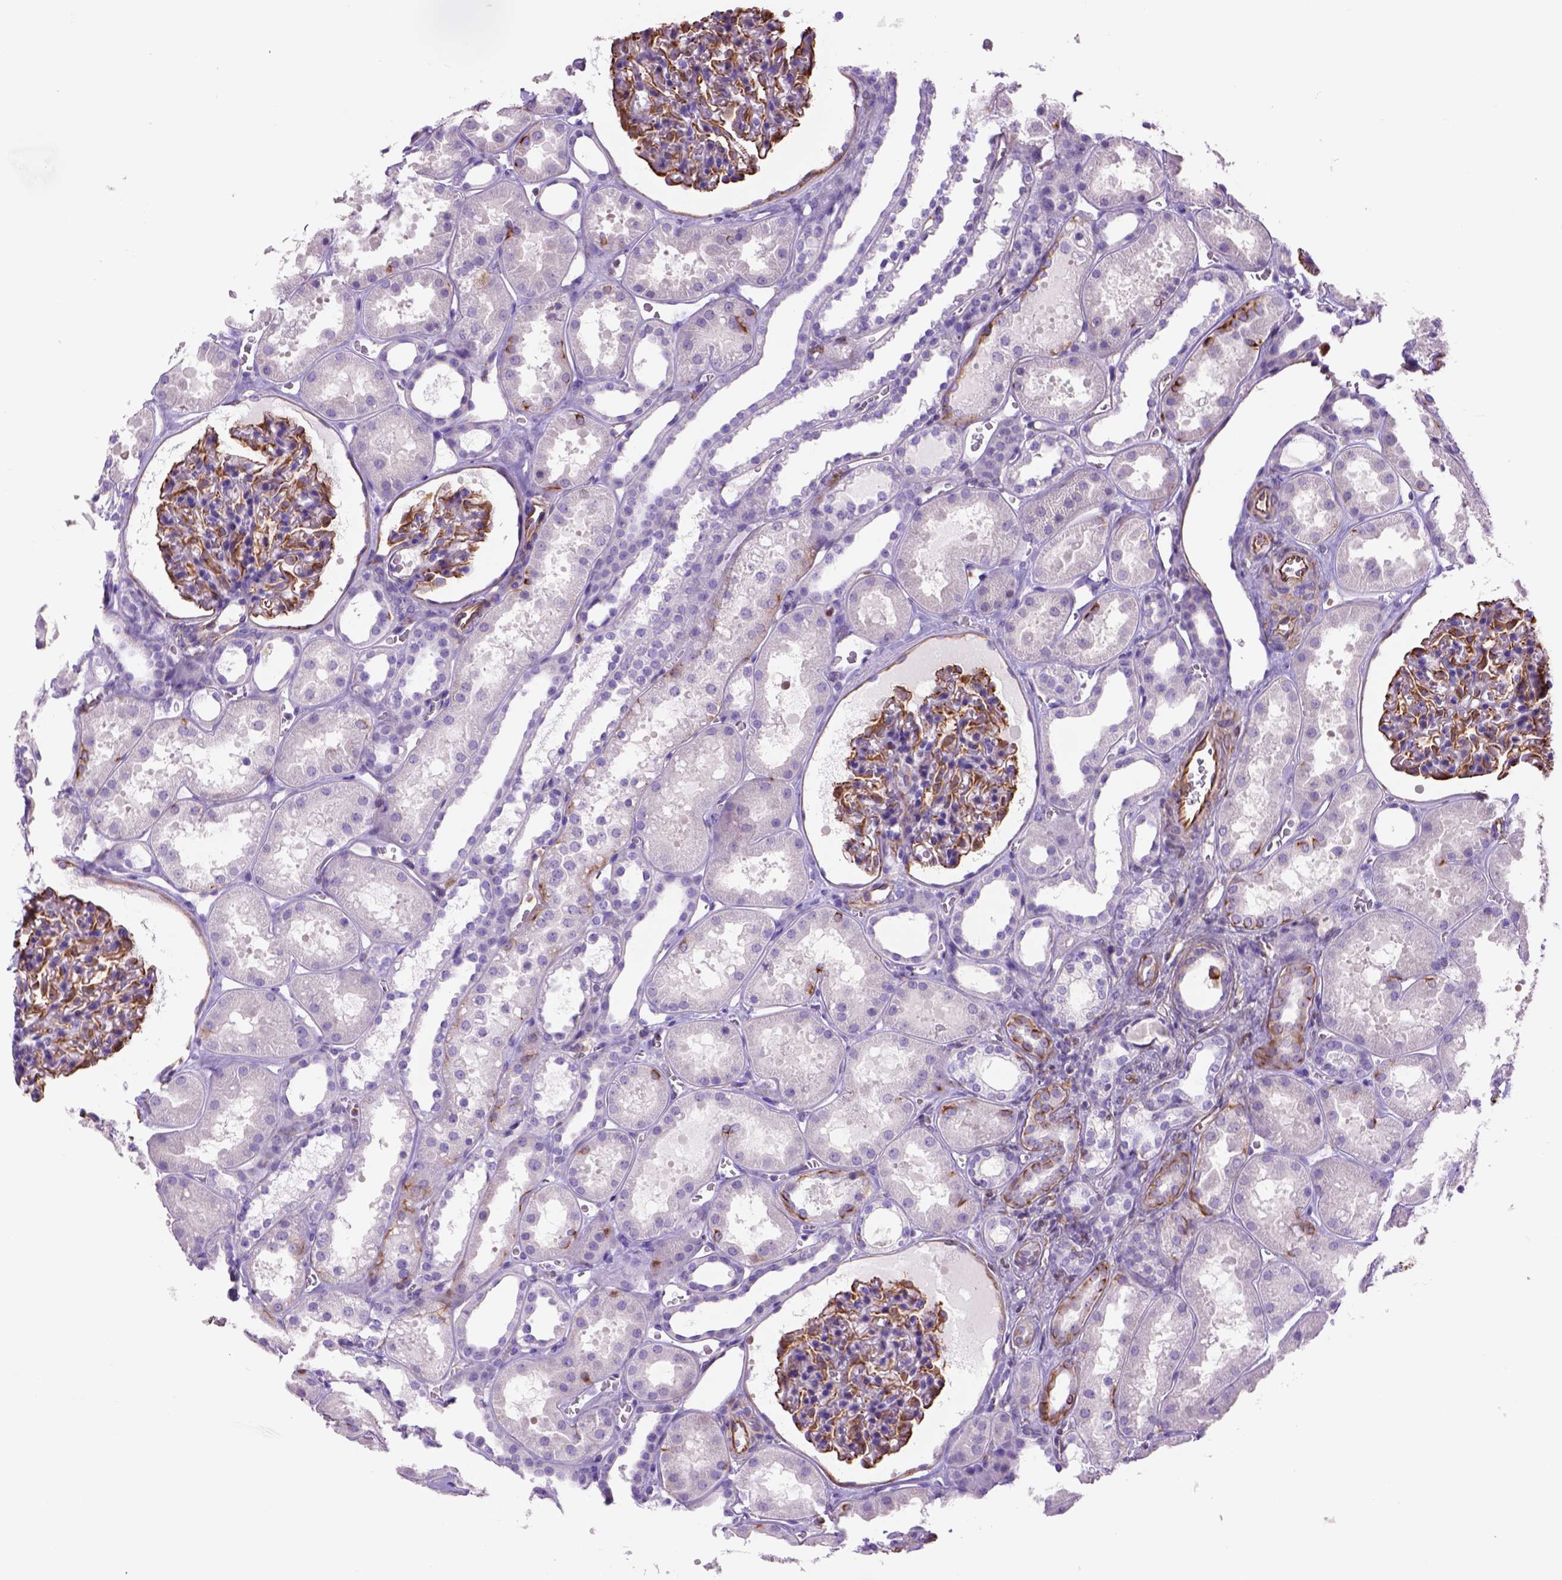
{"staining": {"intensity": "moderate", "quantity": ">75%", "location": "cytoplasmic/membranous"}, "tissue": "kidney", "cell_type": "Cells in glomeruli", "image_type": "normal", "snomed": [{"axis": "morphology", "description": "Normal tissue, NOS"}, {"axis": "topography", "description": "Kidney"}], "caption": "IHC of normal human kidney reveals medium levels of moderate cytoplasmic/membranous staining in approximately >75% of cells in glomeruli.", "gene": "ZZZ3", "patient": {"sex": "female", "age": 41}}